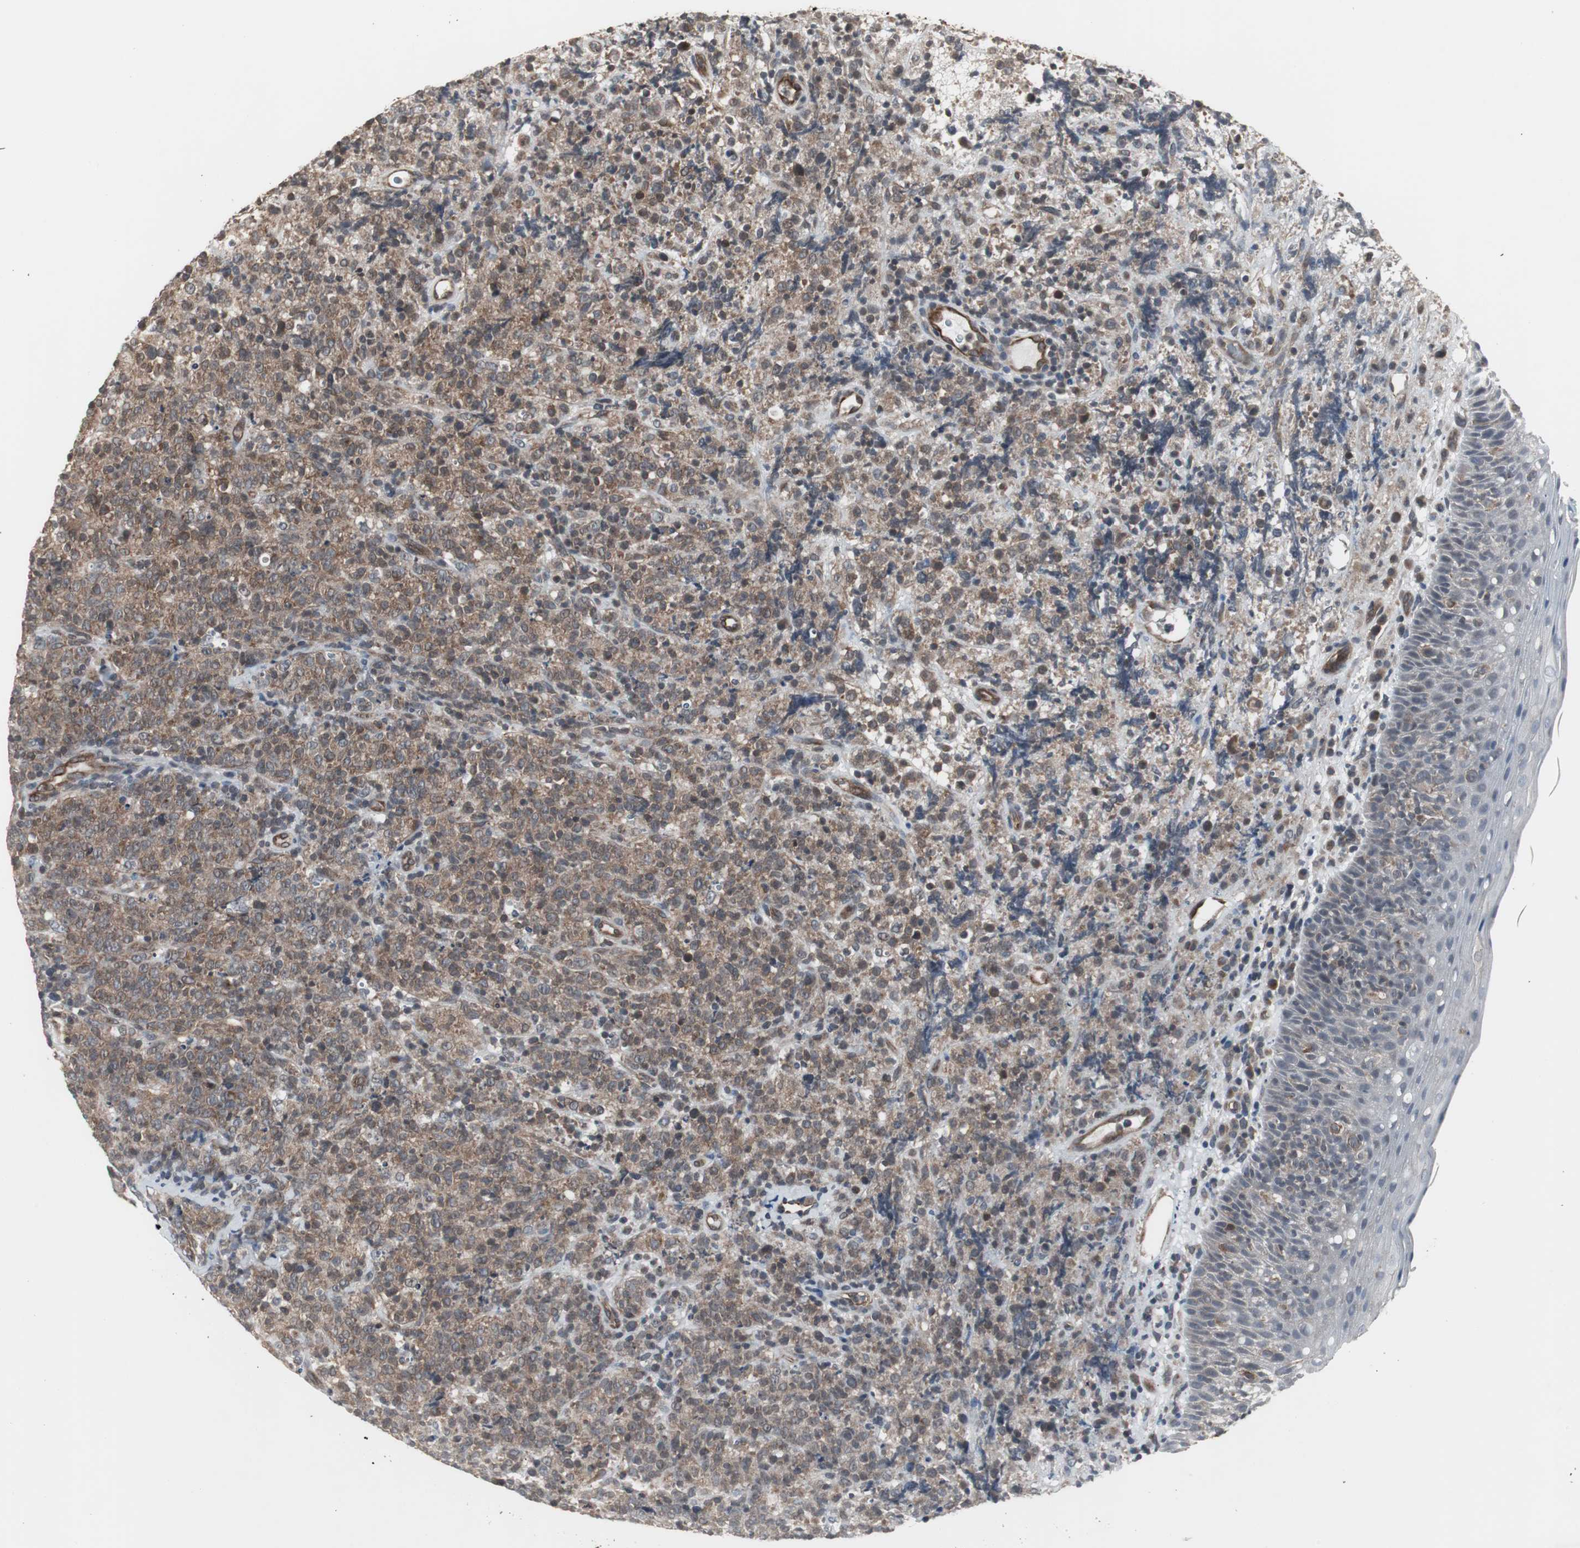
{"staining": {"intensity": "moderate", "quantity": ">75%", "location": "cytoplasmic/membranous"}, "tissue": "lymphoma", "cell_type": "Tumor cells", "image_type": "cancer", "snomed": [{"axis": "morphology", "description": "Malignant lymphoma, non-Hodgkin's type, High grade"}, {"axis": "topography", "description": "Tonsil"}], "caption": "A high-resolution image shows IHC staining of high-grade malignant lymphoma, non-Hodgkin's type, which displays moderate cytoplasmic/membranous staining in approximately >75% of tumor cells. (Stains: DAB in brown, nuclei in blue, Microscopy: brightfield microscopy at high magnification).", "gene": "ATP2B2", "patient": {"sex": "female", "age": 36}}